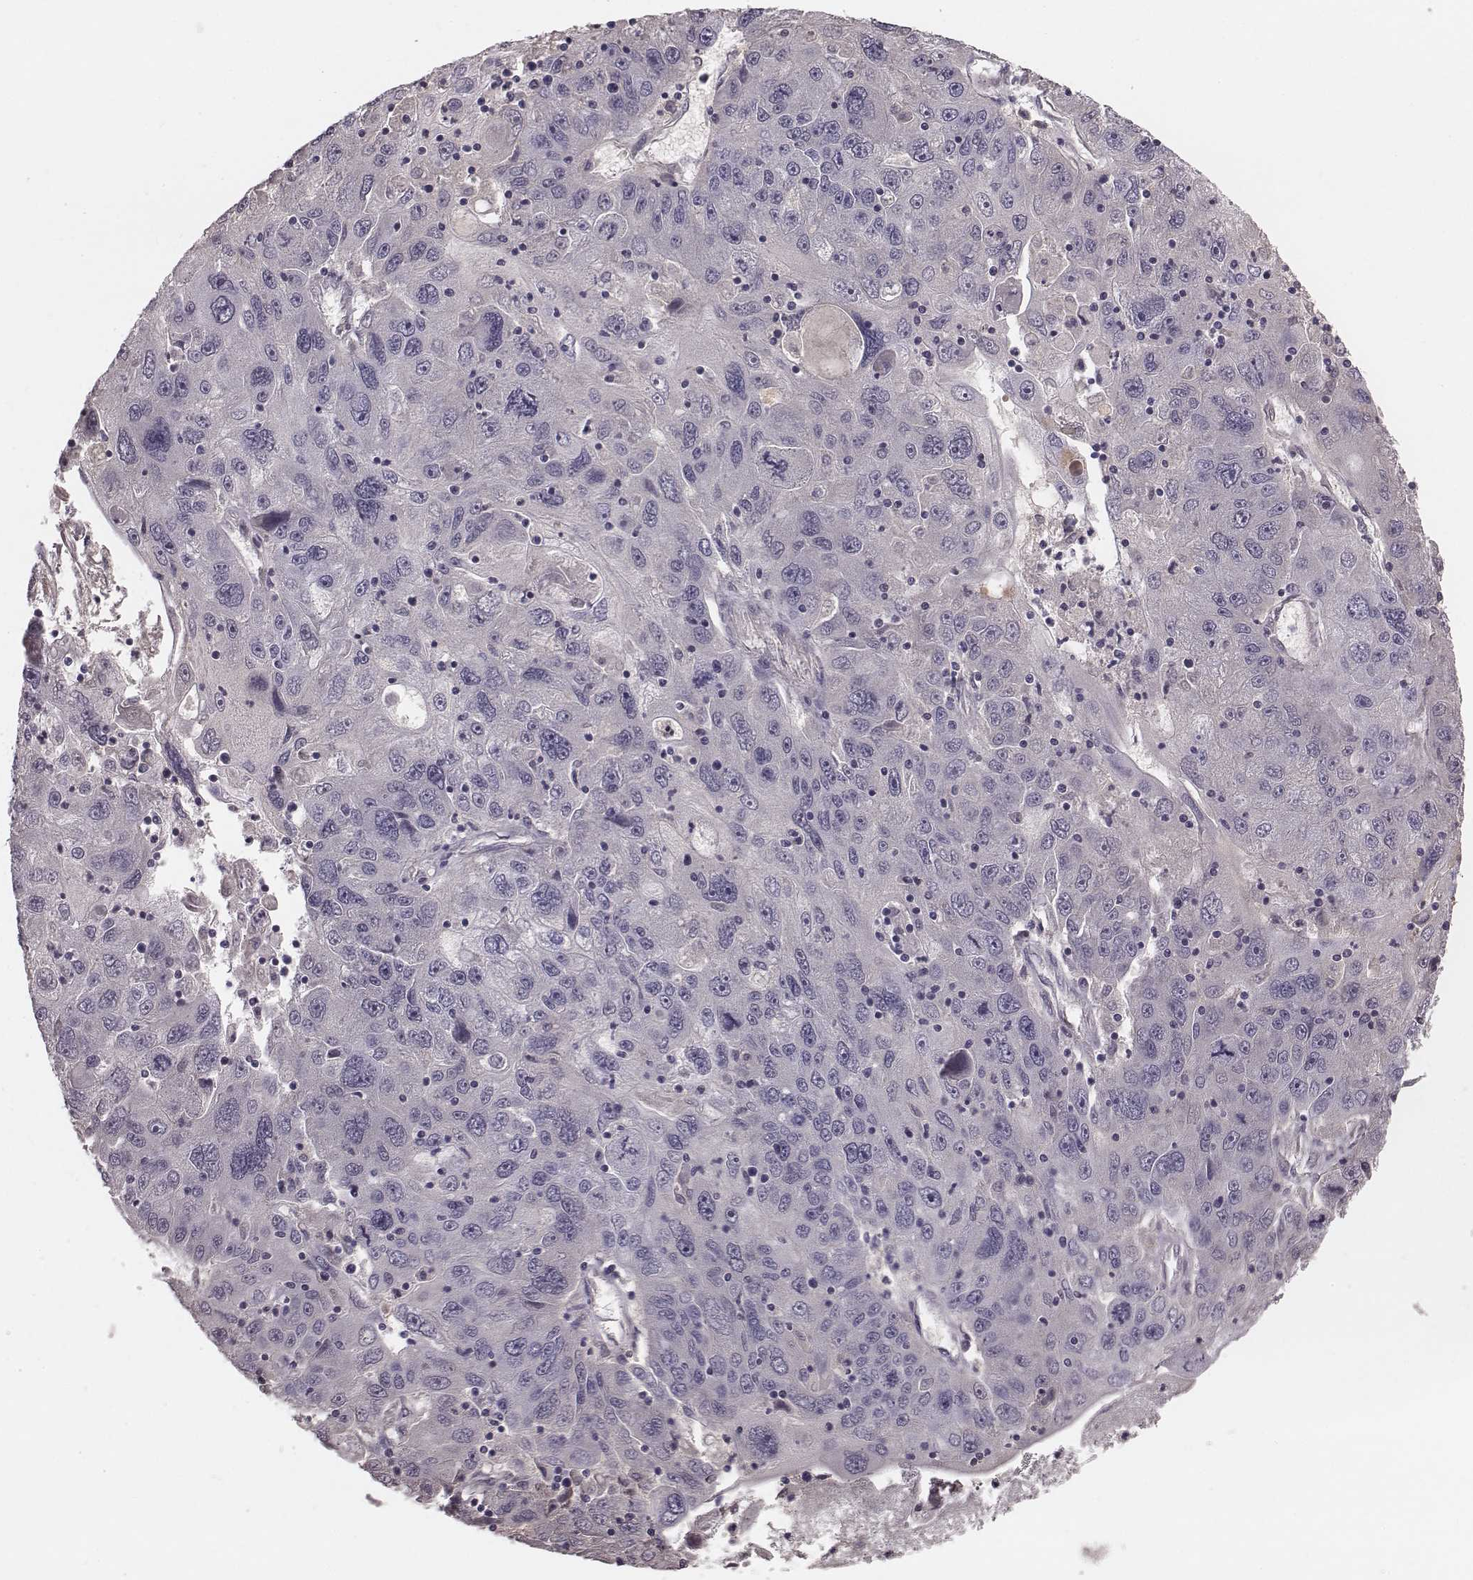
{"staining": {"intensity": "negative", "quantity": "none", "location": "none"}, "tissue": "stomach cancer", "cell_type": "Tumor cells", "image_type": "cancer", "snomed": [{"axis": "morphology", "description": "Adenocarcinoma, NOS"}, {"axis": "topography", "description": "Stomach"}], "caption": "IHC histopathology image of neoplastic tissue: human stomach cancer stained with DAB (3,3'-diaminobenzidine) shows no significant protein positivity in tumor cells. (DAB immunohistochemistry with hematoxylin counter stain).", "gene": "SMIM24", "patient": {"sex": "male", "age": 56}}